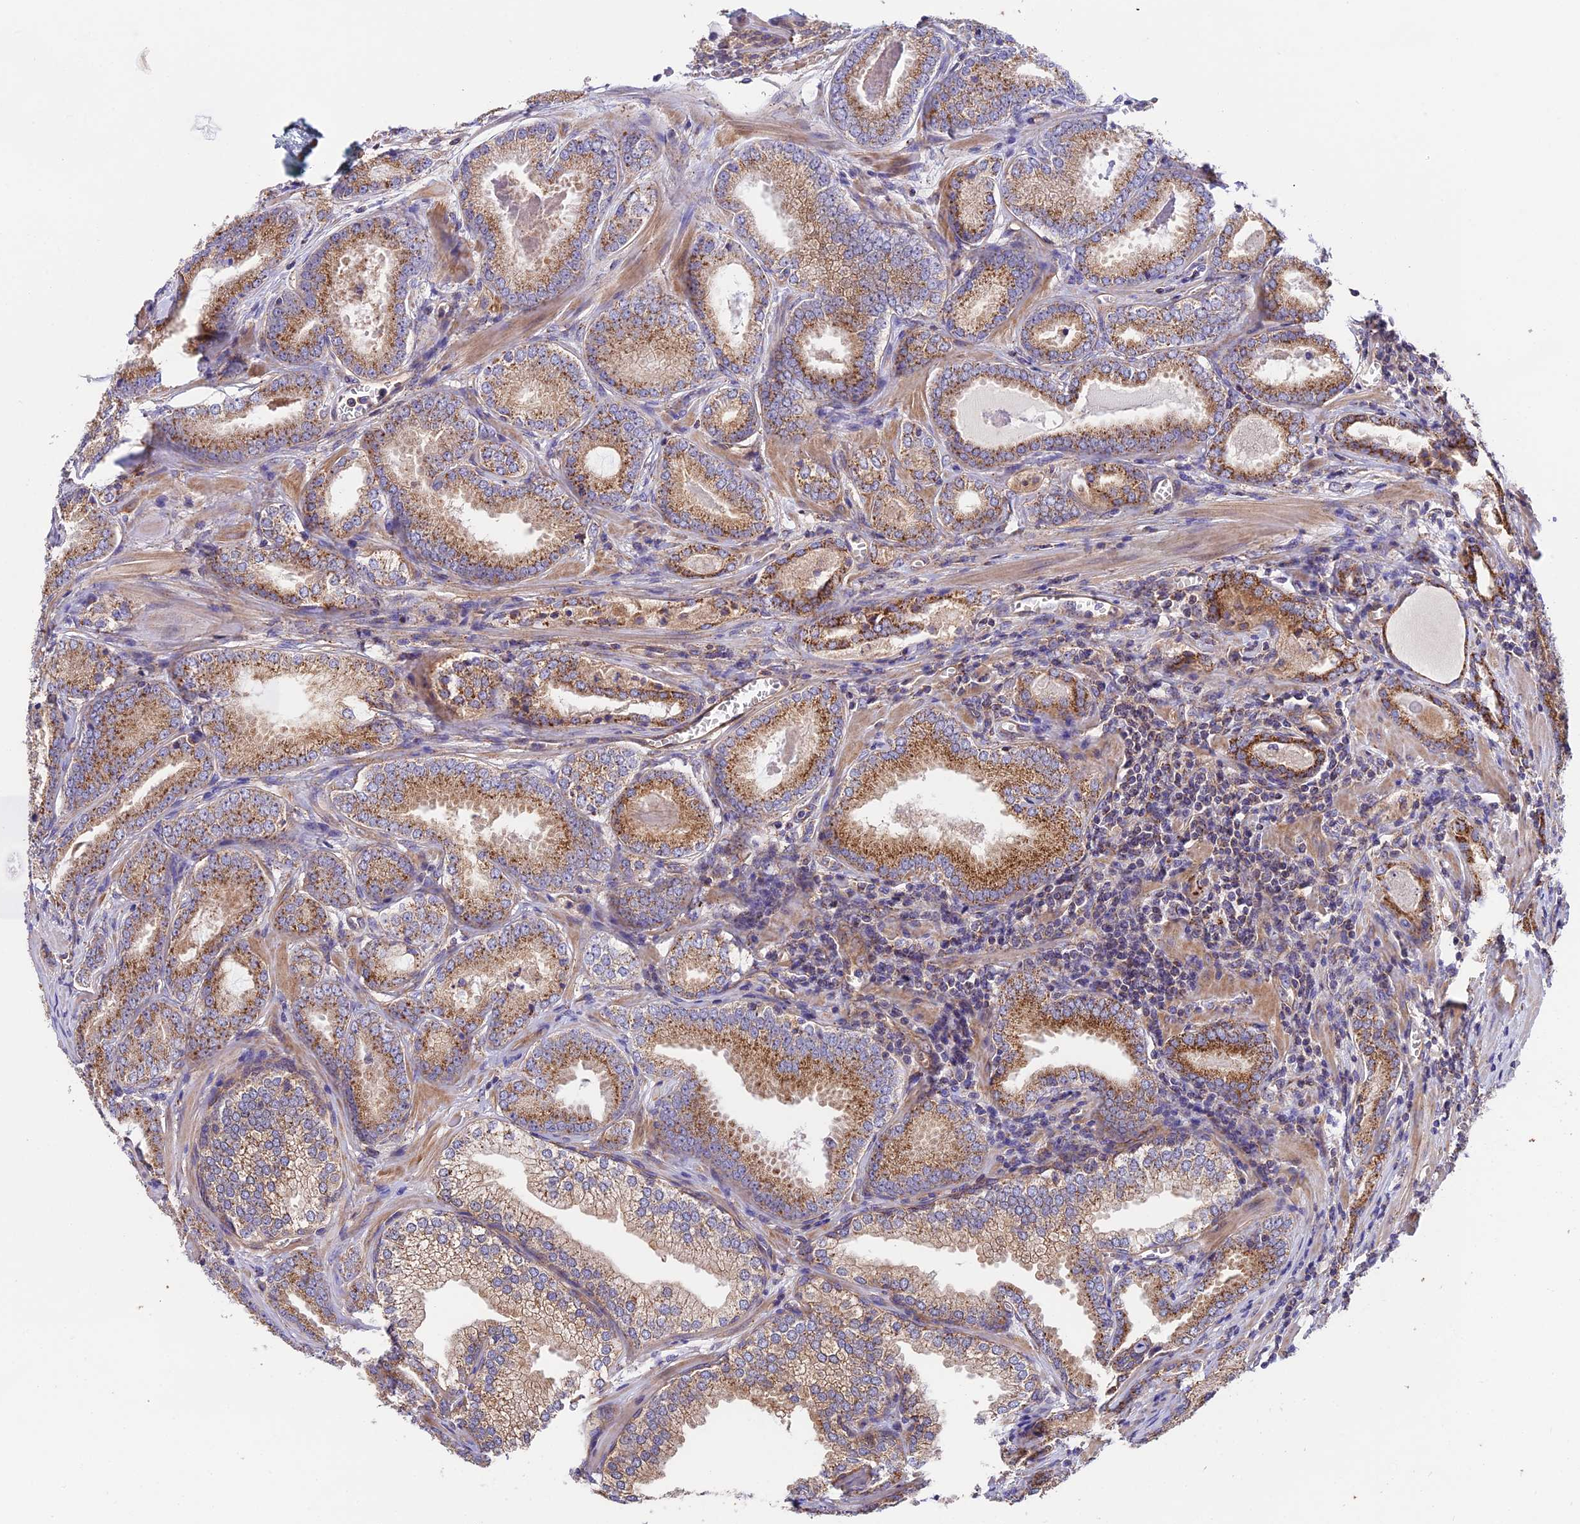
{"staining": {"intensity": "moderate", "quantity": ">75%", "location": "cytoplasmic/membranous"}, "tissue": "prostate cancer", "cell_type": "Tumor cells", "image_type": "cancer", "snomed": [{"axis": "morphology", "description": "Adenocarcinoma, Low grade"}, {"axis": "topography", "description": "Prostate"}], "caption": "Prostate cancer (adenocarcinoma (low-grade)) stained with a protein marker shows moderate staining in tumor cells.", "gene": "QRFP", "patient": {"sex": "male", "age": 60}}